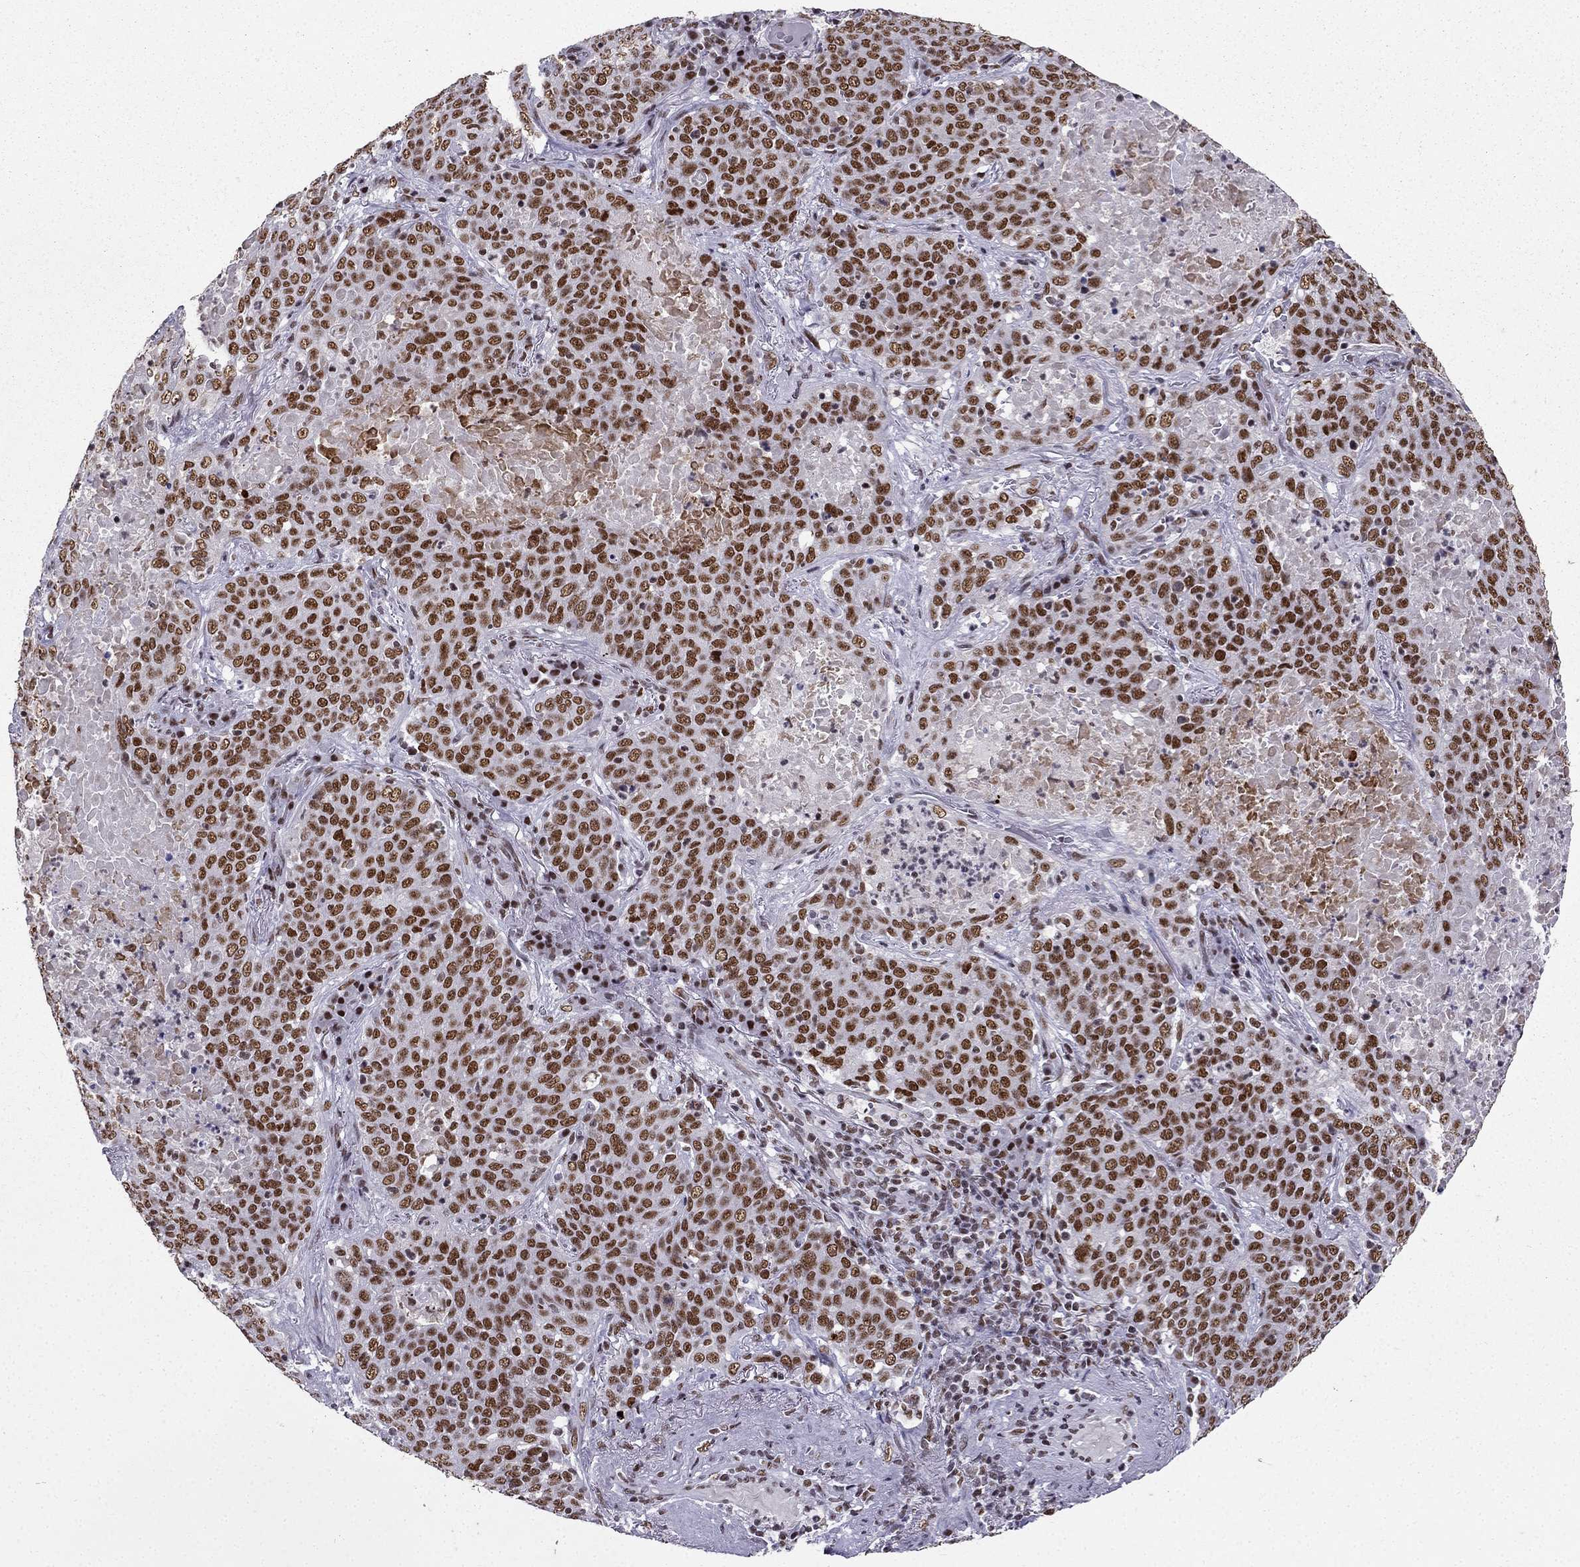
{"staining": {"intensity": "strong", "quantity": ">75%", "location": "nuclear"}, "tissue": "lung cancer", "cell_type": "Tumor cells", "image_type": "cancer", "snomed": [{"axis": "morphology", "description": "Squamous cell carcinoma, NOS"}, {"axis": "topography", "description": "Lung"}], "caption": "The image reveals a brown stain indicating the presence of a protein in the nuclear of tumor cells in lung cancer (squamous cell carcinoma). The protein is stained brown, and the nuclei are stained in blue (DAB (3,3'-diaminobenzidine) IHC with brightfield microscopy, high magnification).", "gene": "ZNF420", "patient": {"sex": "male", "age": 82}}